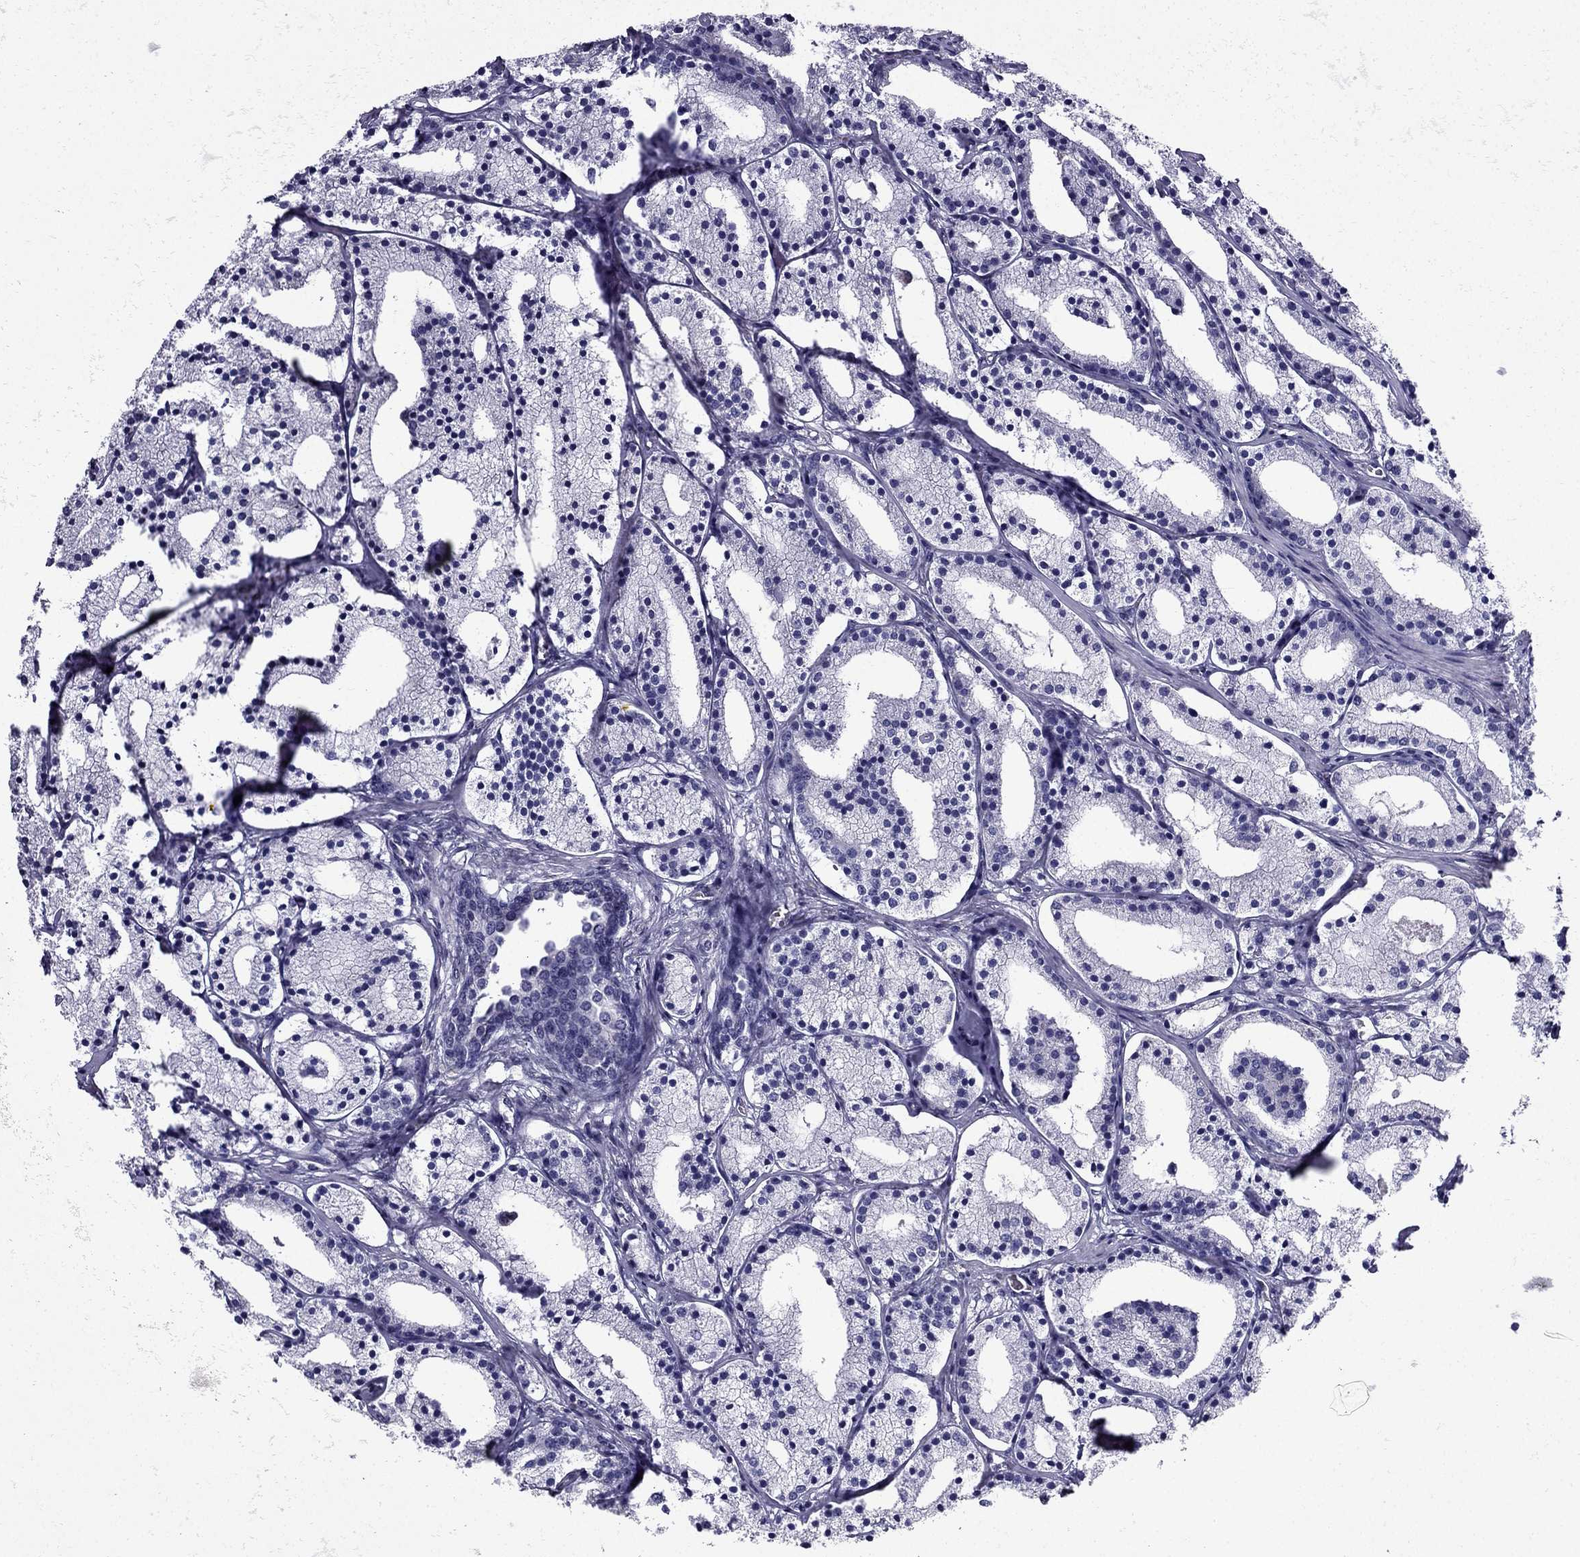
{"staining": {"intensity": "negative", "quantity": "none", "location": "none"}, "tissue": "prostate cancer", "cell_type": "Tumor cells", "image_type": "cancer", "snomed": [{"axis": "morphology", "description": "Adenocarcinoma, NOS"}, {"axis": "topography", "description": "Prostate"}], "caption": "IHC histopathology image of human adenocarcinoma (prostate) stained for a protein (brown), which reveals no staining in tumor cells.", "gene": "IKBIP", "patient": {"sex": "male", "age": 69}}